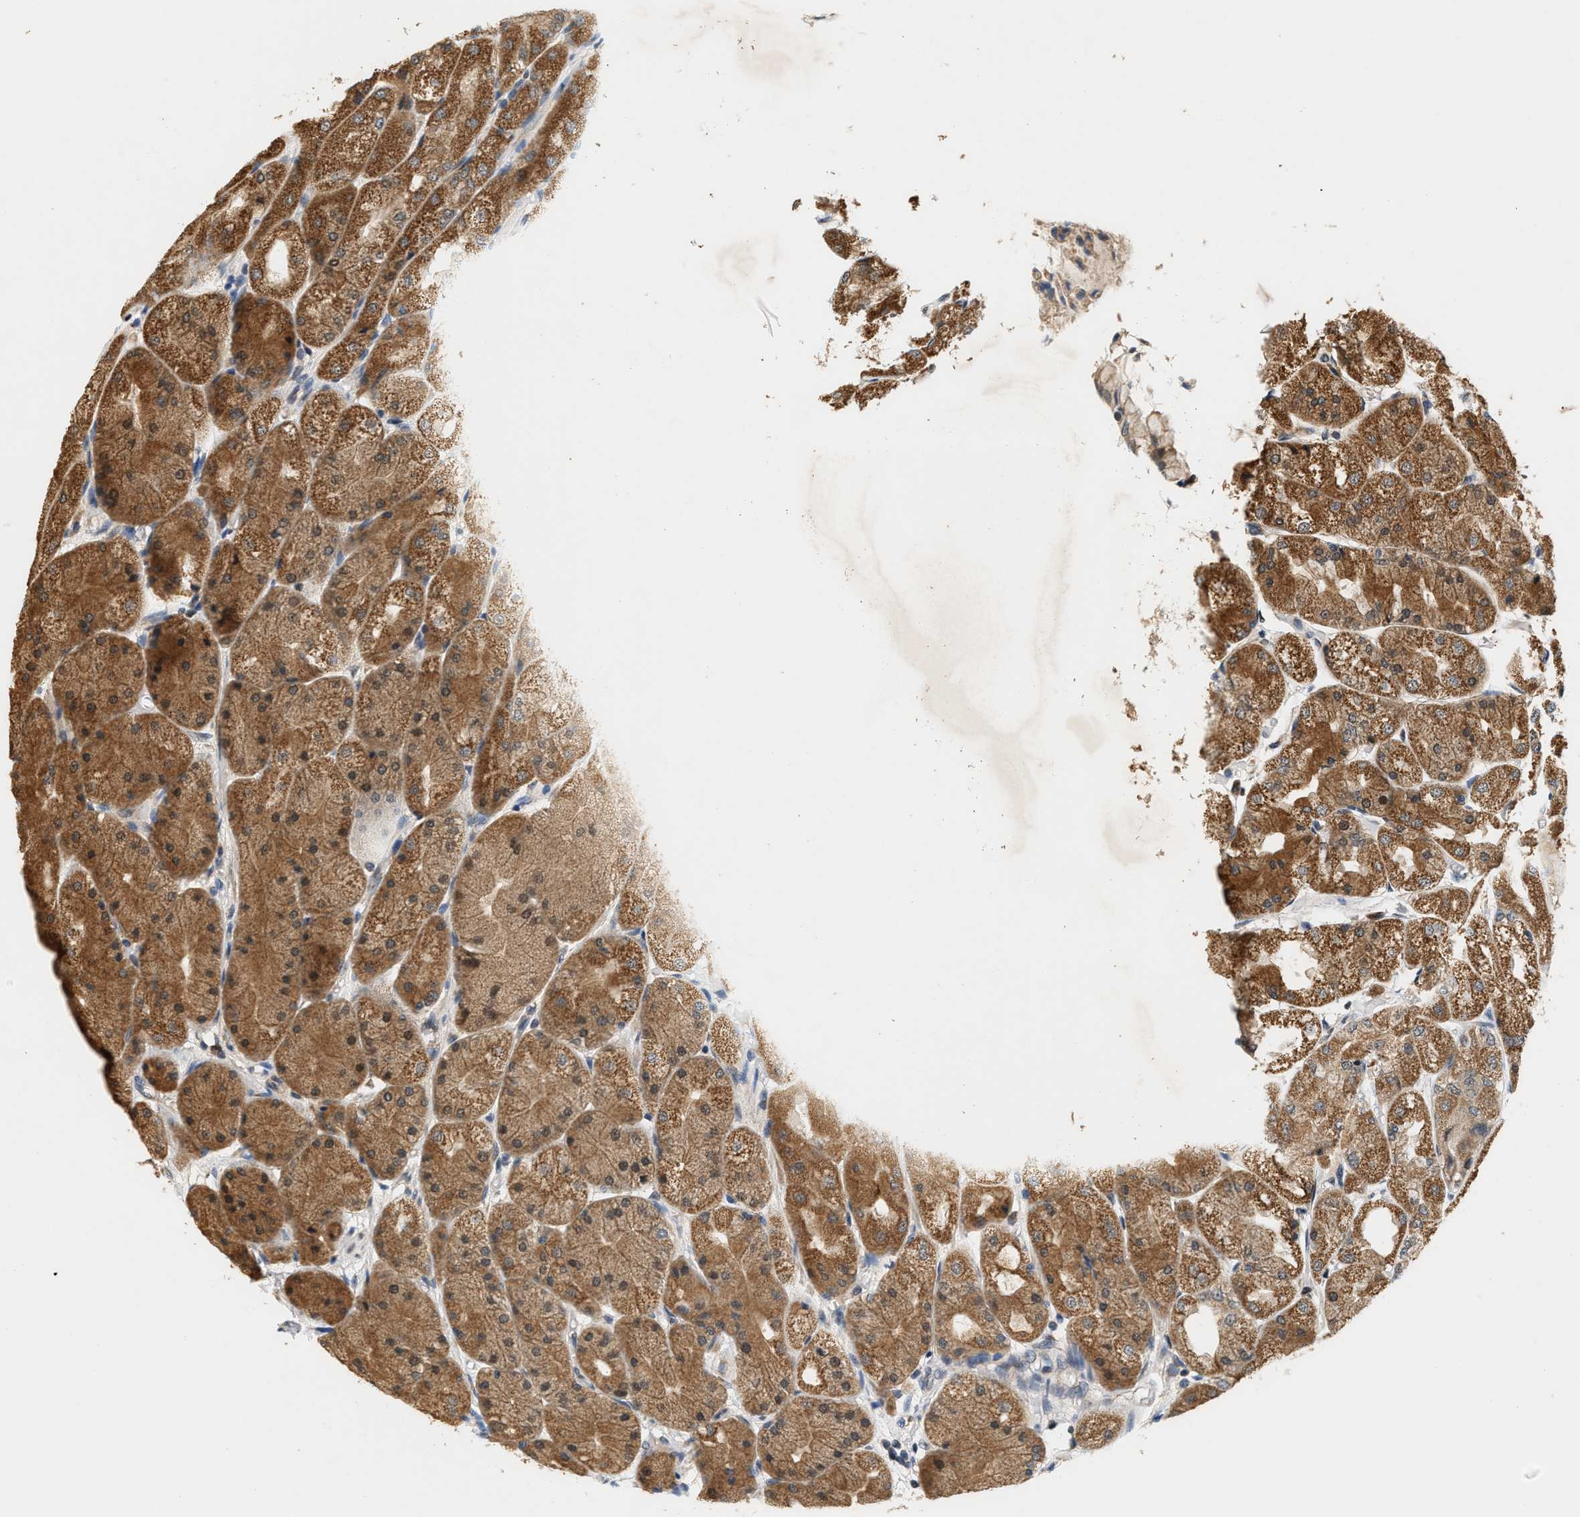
{"staining": {"intensity": "moderate", "quantity": ">75%", "location": "cytoplasmic/membranous,nuclear"}, "tissue": "stomach", "cell_type": "Glandular cells", "image_type": "normal", "snomed": [{"axis": "morphology", "description": "Normal tissue, NOS"}, {"axis": "topography", "description": "Stomach, upper"}], "caption": "Immunohistochemistry (IHC) photomicrograph of unremarkable stomach stained for a protein (brown), which exhibits medium levels of moderate cytoplasmic/membranous,nuclear positivity in approximately >75% of glandular cells.", "gene": "GIGYF1", "patient": {"sex": "male", "age": 72}}